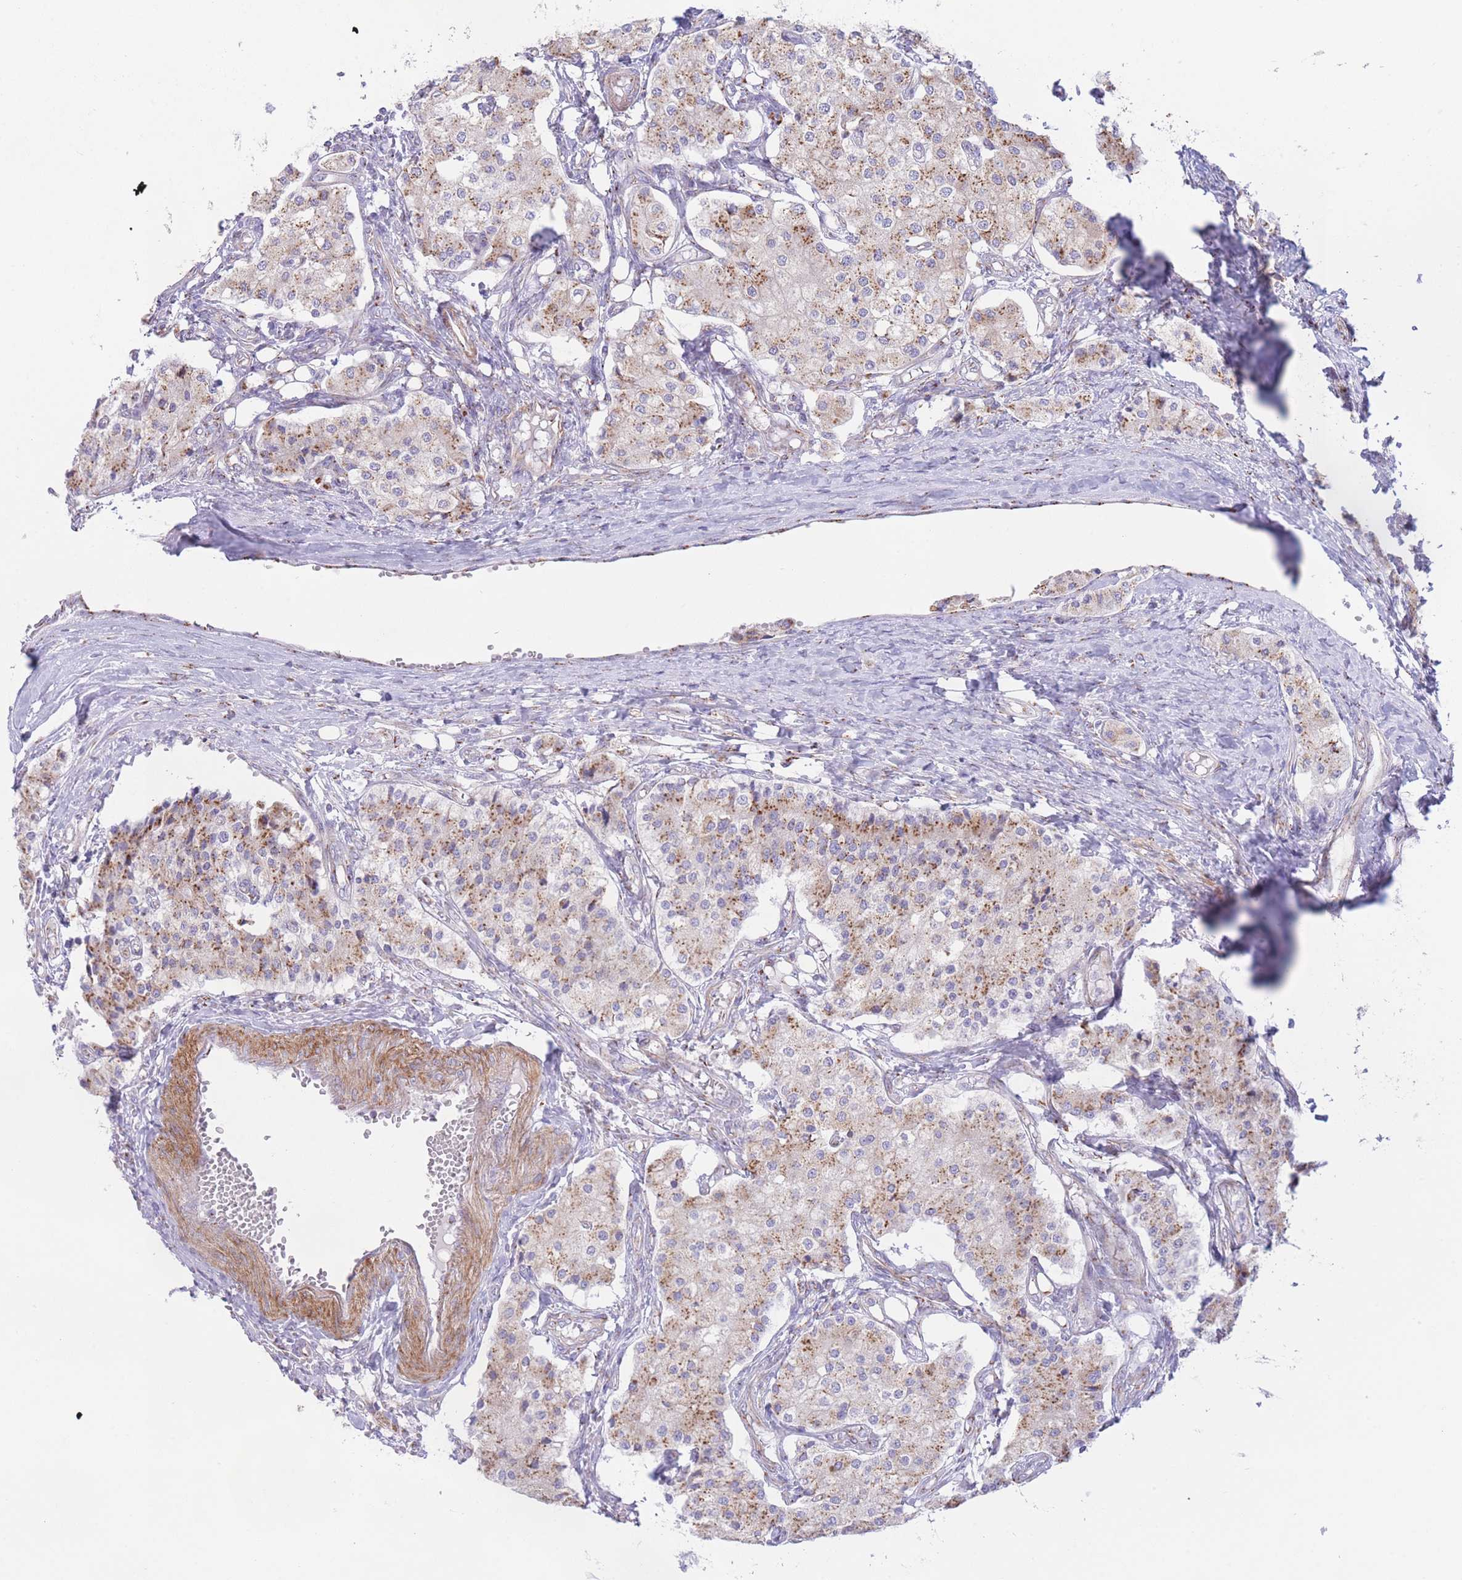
{"staining": {"intensity": "moderate", "quantity": "25%-75%", "location": "cytoplasmic/membranous"}, "tissue": "carcinoid", "cell_type": "Tumor cells", "image_type": "cancer", "snomed": [{"axis": "morphology", "description": "Carcinoid, malignant, NOS"}, {"axis": "topography", "description": "Colon"}], "caption": "High-magnification brightfield microscopy of carcinoid stained with DAB (3,3'-diaminobenzidine) (brown) and counterstained with hematoxylin (blue). tumor cells exhibit moderate cytoplasmic/membranous positivity is present in about25%-75% of cells.", "gene": "MPND", "patient": {"sex": "female", "age": 52}}